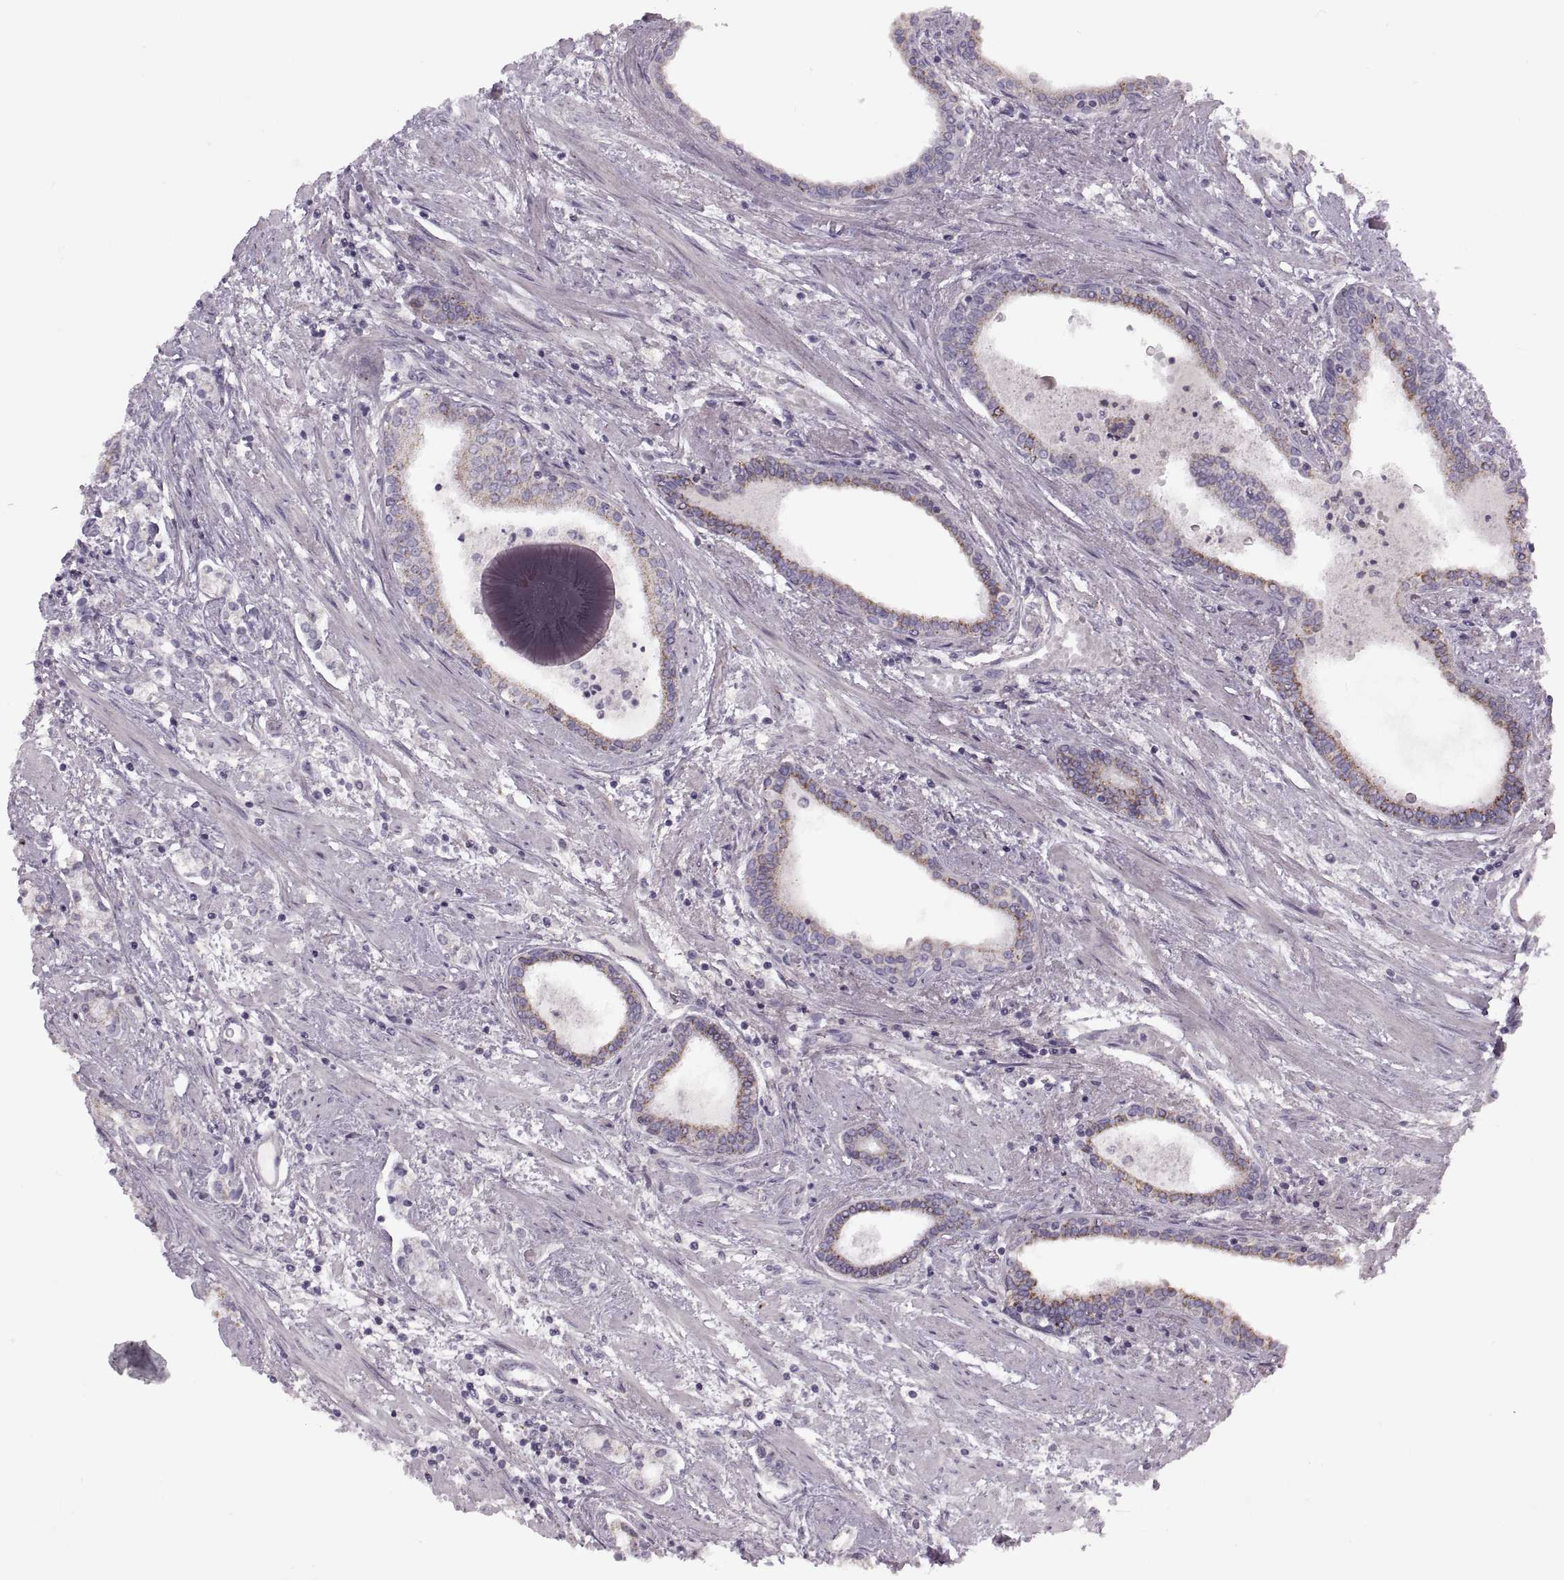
{"staining": {"intensity": "moderate", "quantity": "25%-75%", "location": "cytoplasmic/membranous"}, "tissue": "prostate cancer", "cell_type": "Tumor cells", "image_type": "cancer", "snomed": [{"axis": "morphology", "description": "Adenocarcinoma, NOS"}, {"axis": "topography", "description": "Prostate"}], "caption": "Prostate cancer (adenocarcinoma) stained with immunohistochemistry (IHC) shows moderate cytoplasmic/membranous positivity in approximately 25%-75% of tumor cells. The staining is performed using DAB brown chromogen to label protein expression. The nuclei are counter-stained blue using hematoxylin.", "gene": "PIERCE1", "patient": {"sex": "male", "age": 64}}